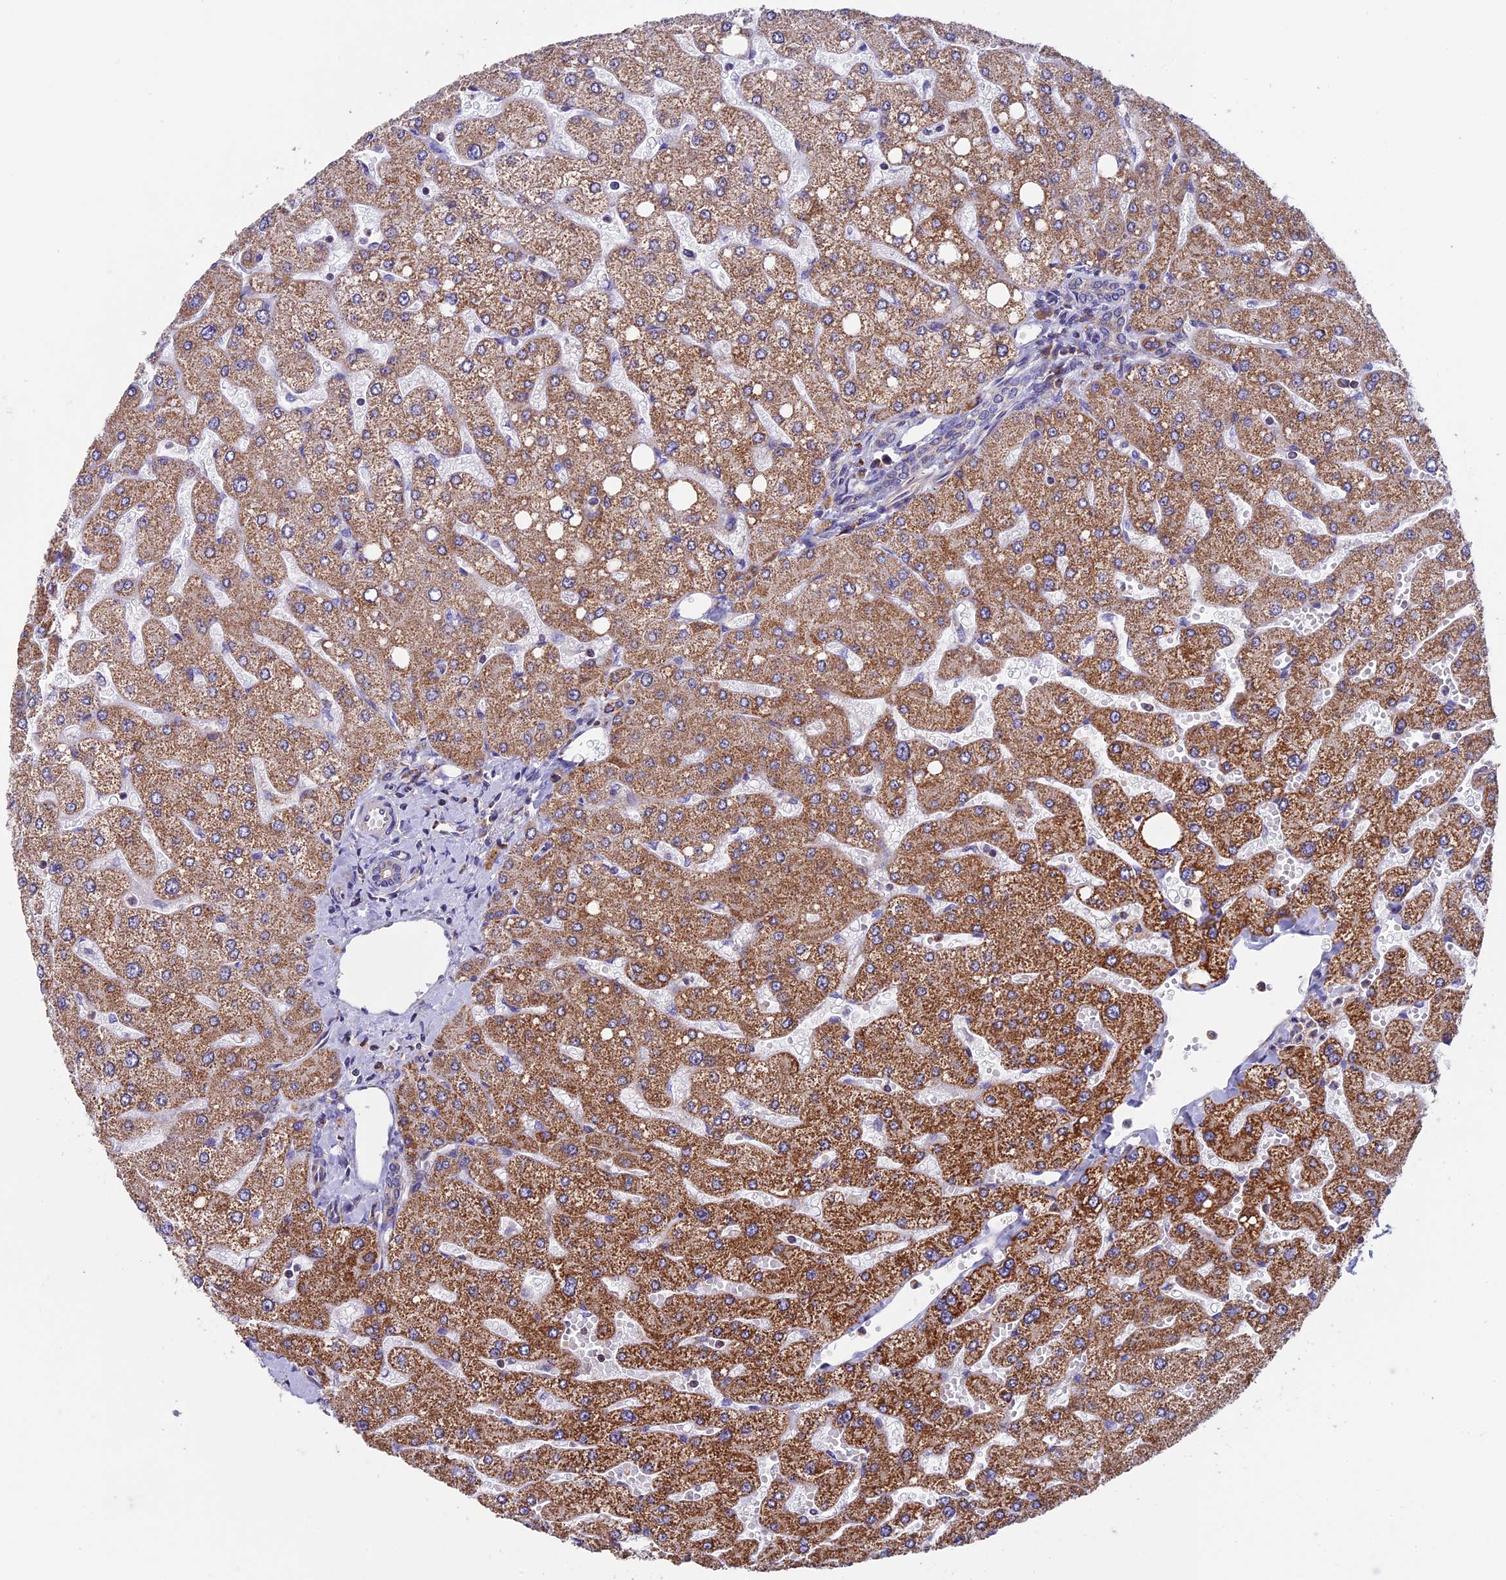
{"staining": {"intensity": "moderate", "quantity": "<25%", "location": "cytoplasmic/membranous"}, "tissue": "liver", "cell_type": "Cholangiocytes", "image_type": "normal", "snomed": [{"axis": "morphology", "description": "Normal tissue, NOS"}, {"axis": "topography", "description": "Liver"}], "caption": "Moderate cytoplasmic/membranous staining for a protein is seen in approximately <25% of cholangiocytes of benign liver using IHC.", "gene": "SLC9A5", "patient": {"sex": "male", "age": 55}}